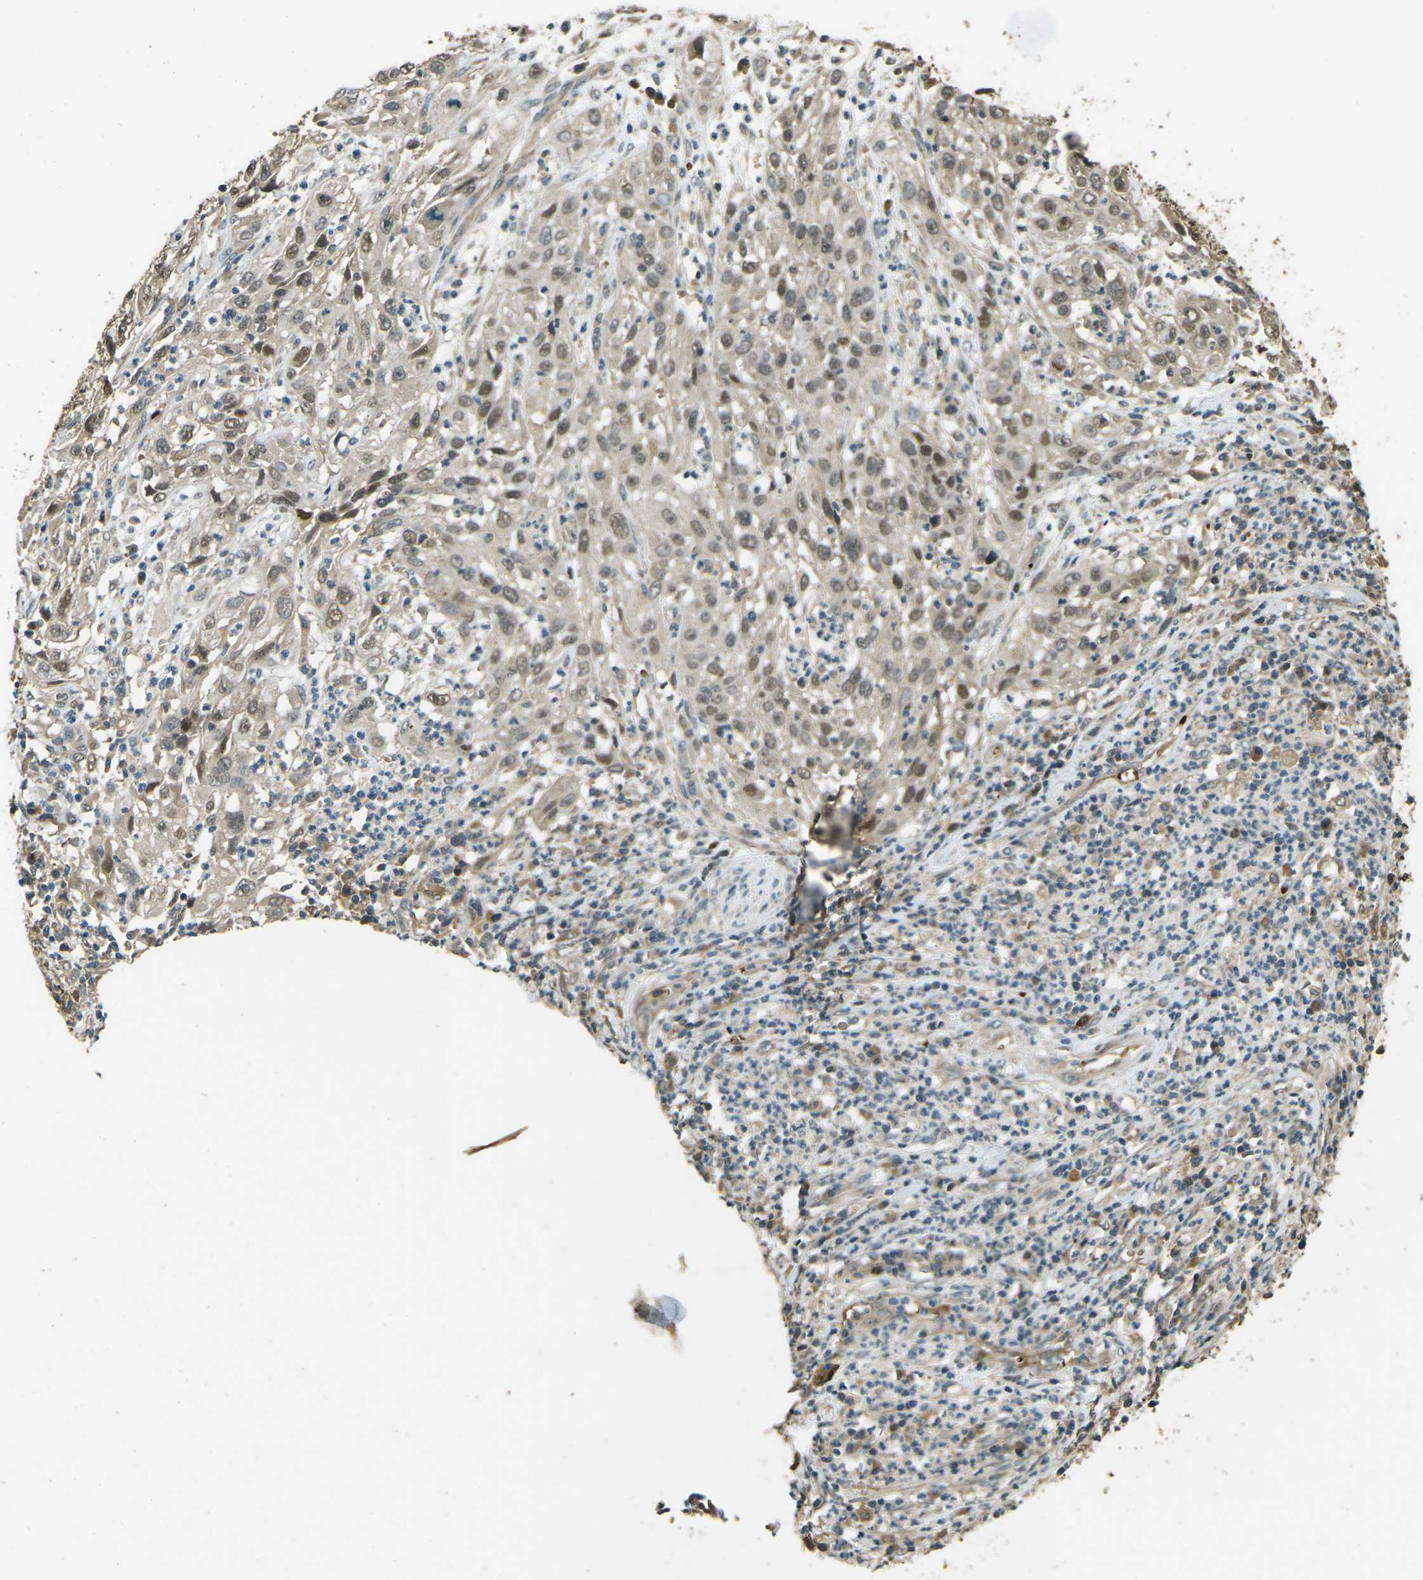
{"staining": {"intensity": "weak", "quantity": ">75%", "location": "cytoplasmic/membranous,nuclear"}, "tissue": "cervical cancer", "cell_type": "Tumor cells", "image_type": "cancer", "snomed": [{"axis": "morphology", "description": "Squamous cell carcinoma, NOS"}, {"axis": "topography", "description": "Cervix"}], "caption": "Immunohistochemical staining of human cervical cancer (squamous cell carcinoma) exhibits weak cytoplasmic/membranous and nuclear protein expression in about >75% of tumor cells.", "gene": "TOR1A", "patient": {"sex": "female", "age": 32}}